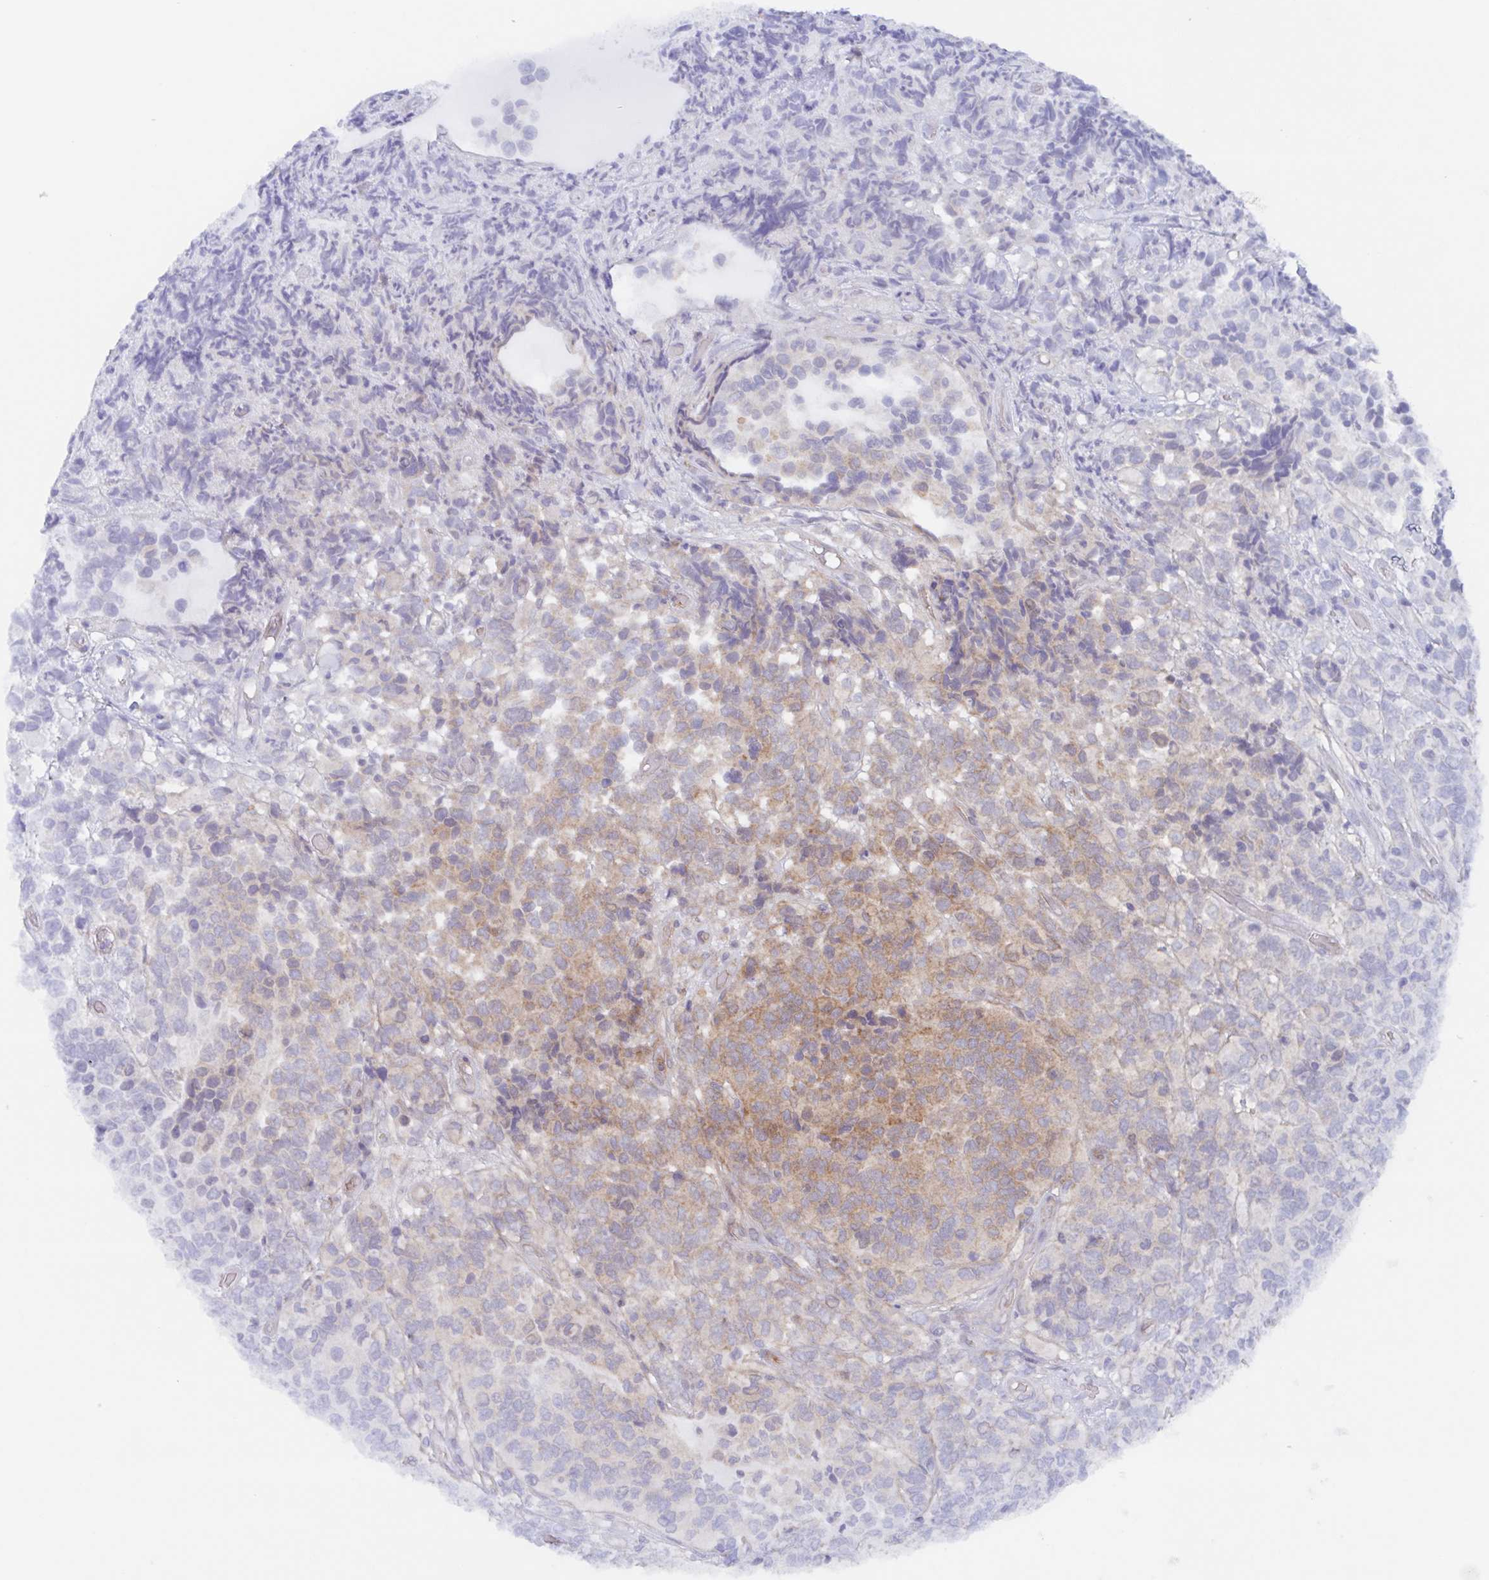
{"staining": {"intensity": "weak", "quantity": "<25%", "location": "cytoplasmic/membranous"}, "tissue": "glioma", "cell_type": "Tumor cells", "image_type": "cancer", "snomed": [{"axis": "morphology", "description": "Glioma, malignant, High grade"}, {"axis": "topography", "description": "Brain"}], "caption": "This is an immunohistochemistry (IHC) image of glioma. There is no expression in tumor cells.", "gene": "AGFG2", "patient": {"sex": "male", "age": 39}}